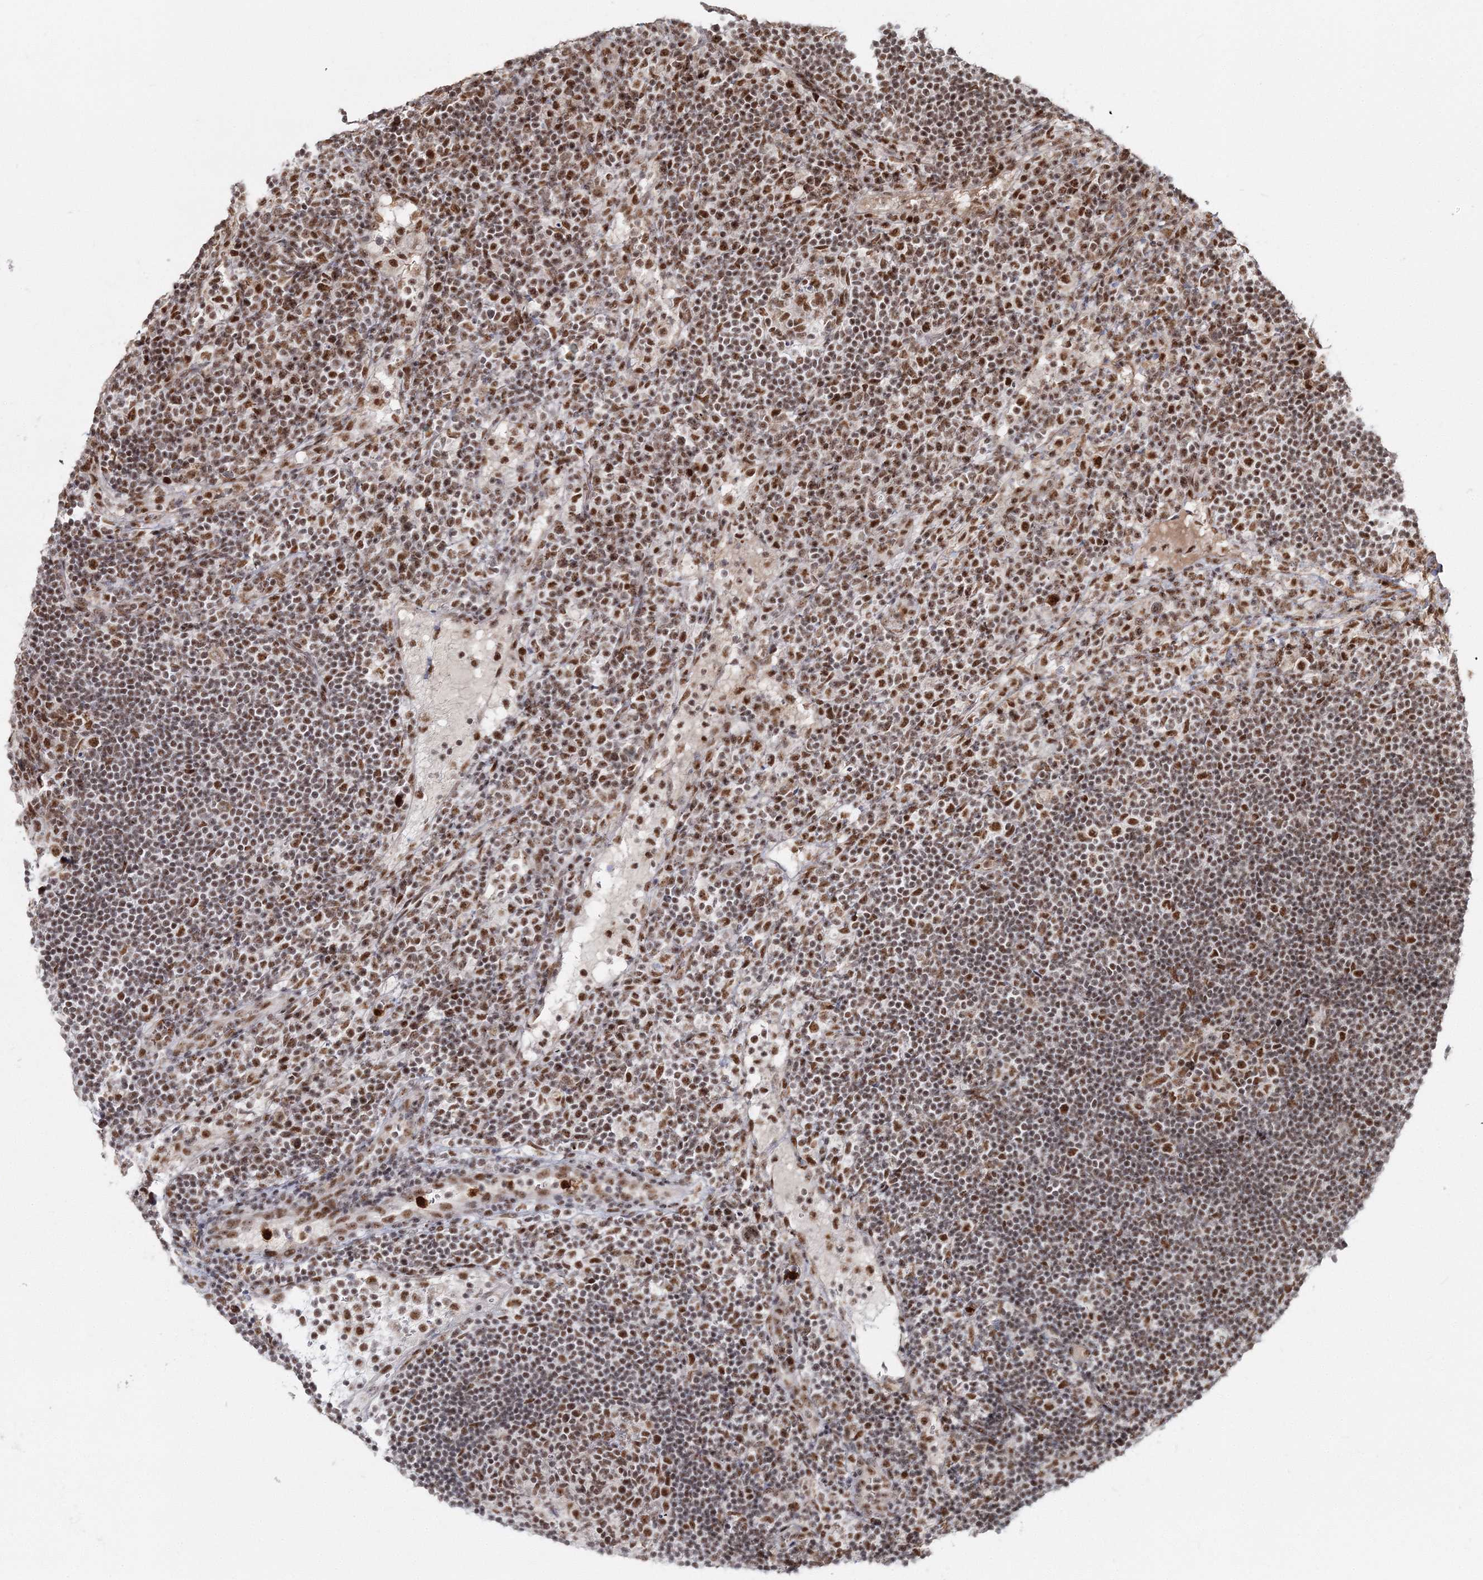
{"staining": {"intensity": "moderate", "quantity": ">75%", "location": "nuclear"}, "tissue": "lymph node", "cell_type": "Germinal center cells", "image_type": "normal", "snomed": [{"axis": "morphology", "description": "Normal tissue, NOS"}, {"axis": "topography", "description": "Lymph node"}], "caption": "DAB (3,3'-diaminobenzidine) immunohistochemical staining of unremarkable lymph node displays moderate nuclear protein expression in approximately >75% of germinal center cells. Using DAB (3,3'-diaminobenzidine) (brown) and hematoxylin (blue) stains, captured at high magnification using brightfield microscopy.", "gene": "ENSG00000290315", "patient": {"sex": "female", "age": 53}}